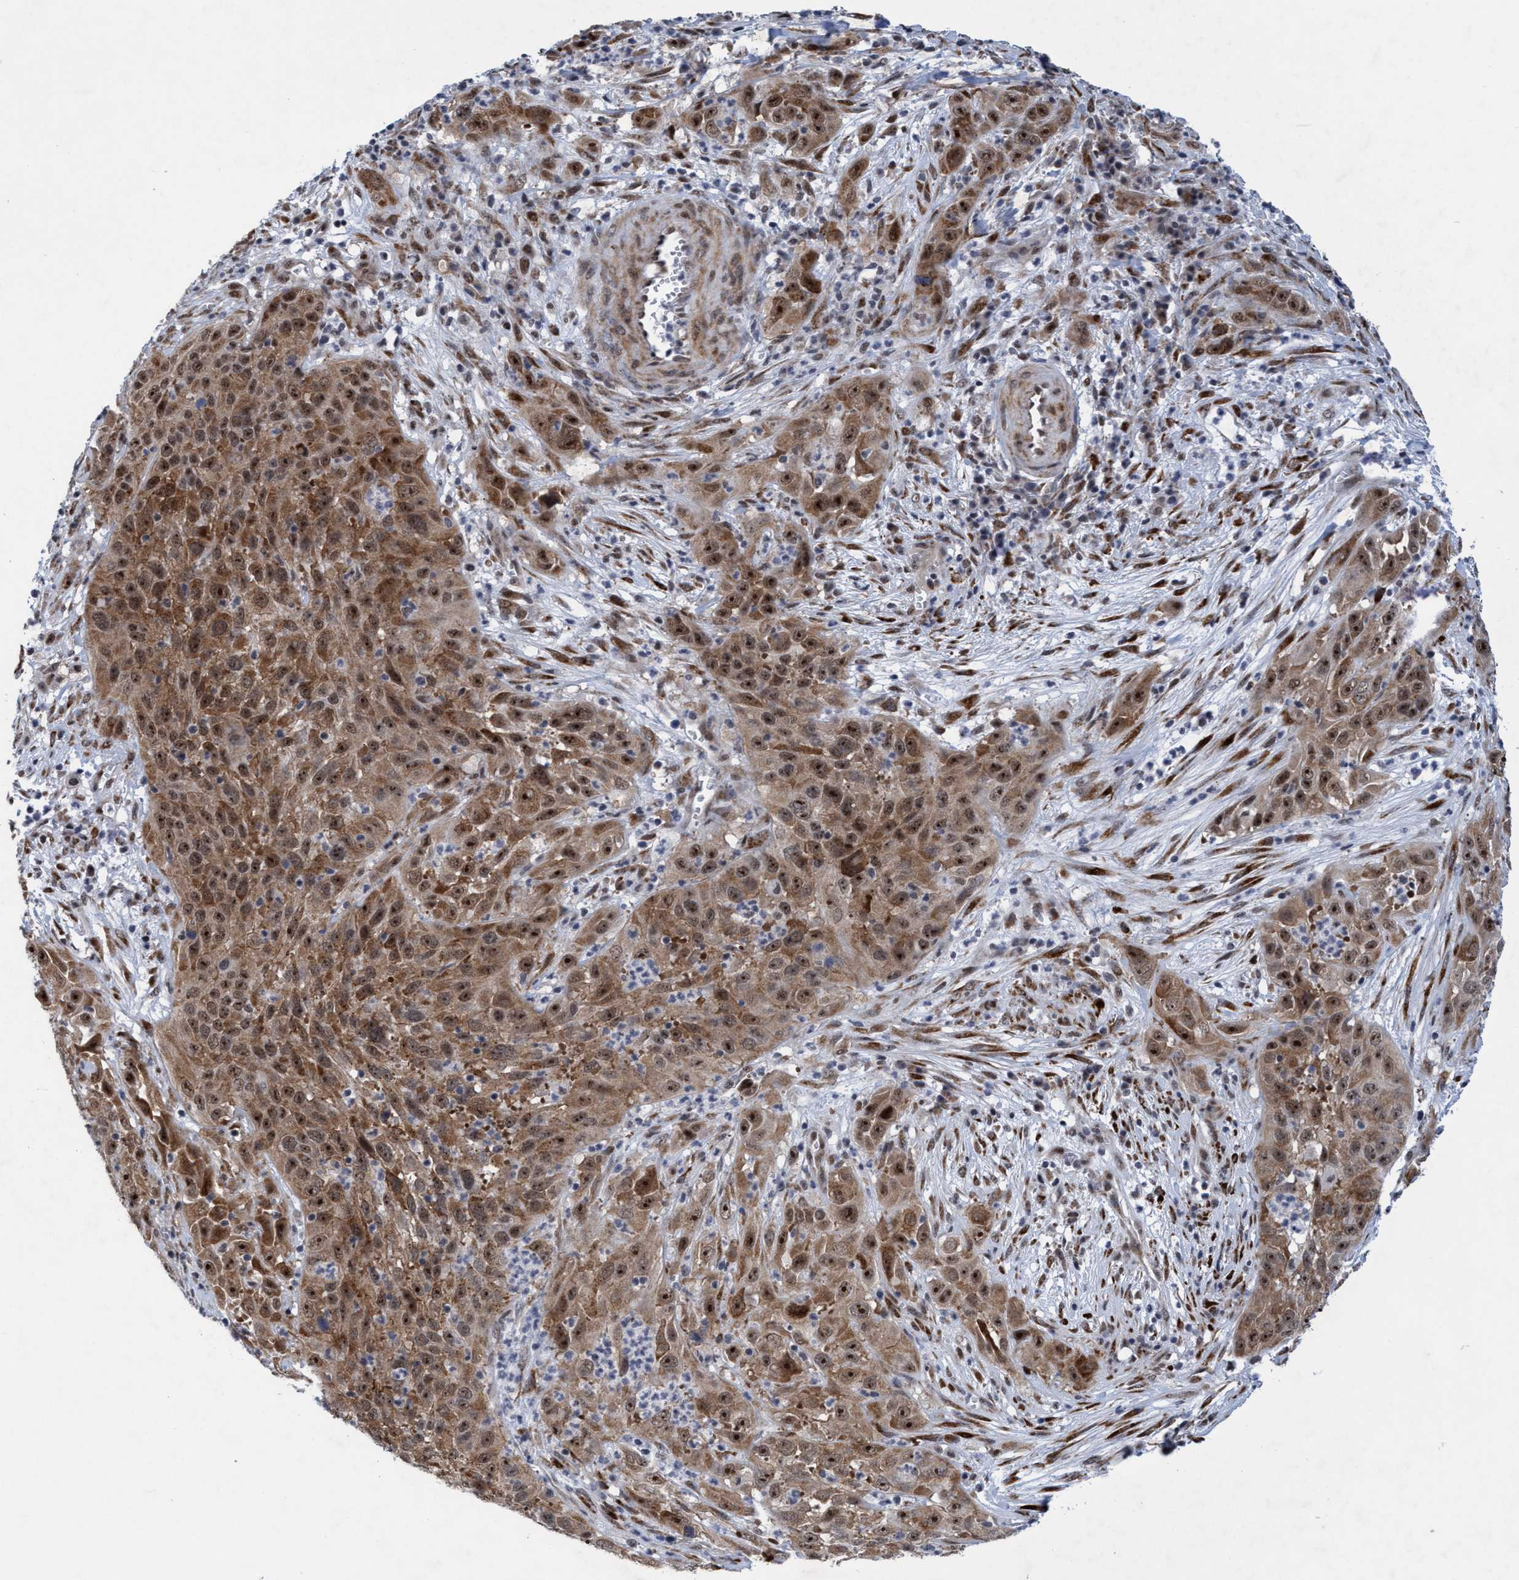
{"staining": {"intensity": "moderate", "quantity": ">75%", "location": "cytoplasmic/membranous,nuclear"}, "tissue": "cervical cancer", "cell_type": "Tumor cells", "image_type": "cancer", "snomed": [{"axis": "morphology", "description": "Squamous cell carcinoma, NOS"}, {"axis": "topography", "description": "Cervix"}], "caption": "DAB (3,3'-diaminobenzidine) immunohistochemical staining of human cervical squamous cell carcinoma shows moderate cytoplasmic/membranous and nuclear protein positivity in about >75% of tumor cells. The staining is performed using DAB brown chromogen to label protein expression. The nuclei are counter-stained blue using hematoxylin.", "gene": "GLT6D1", "patient": {"sex": "female", "age": 32}}